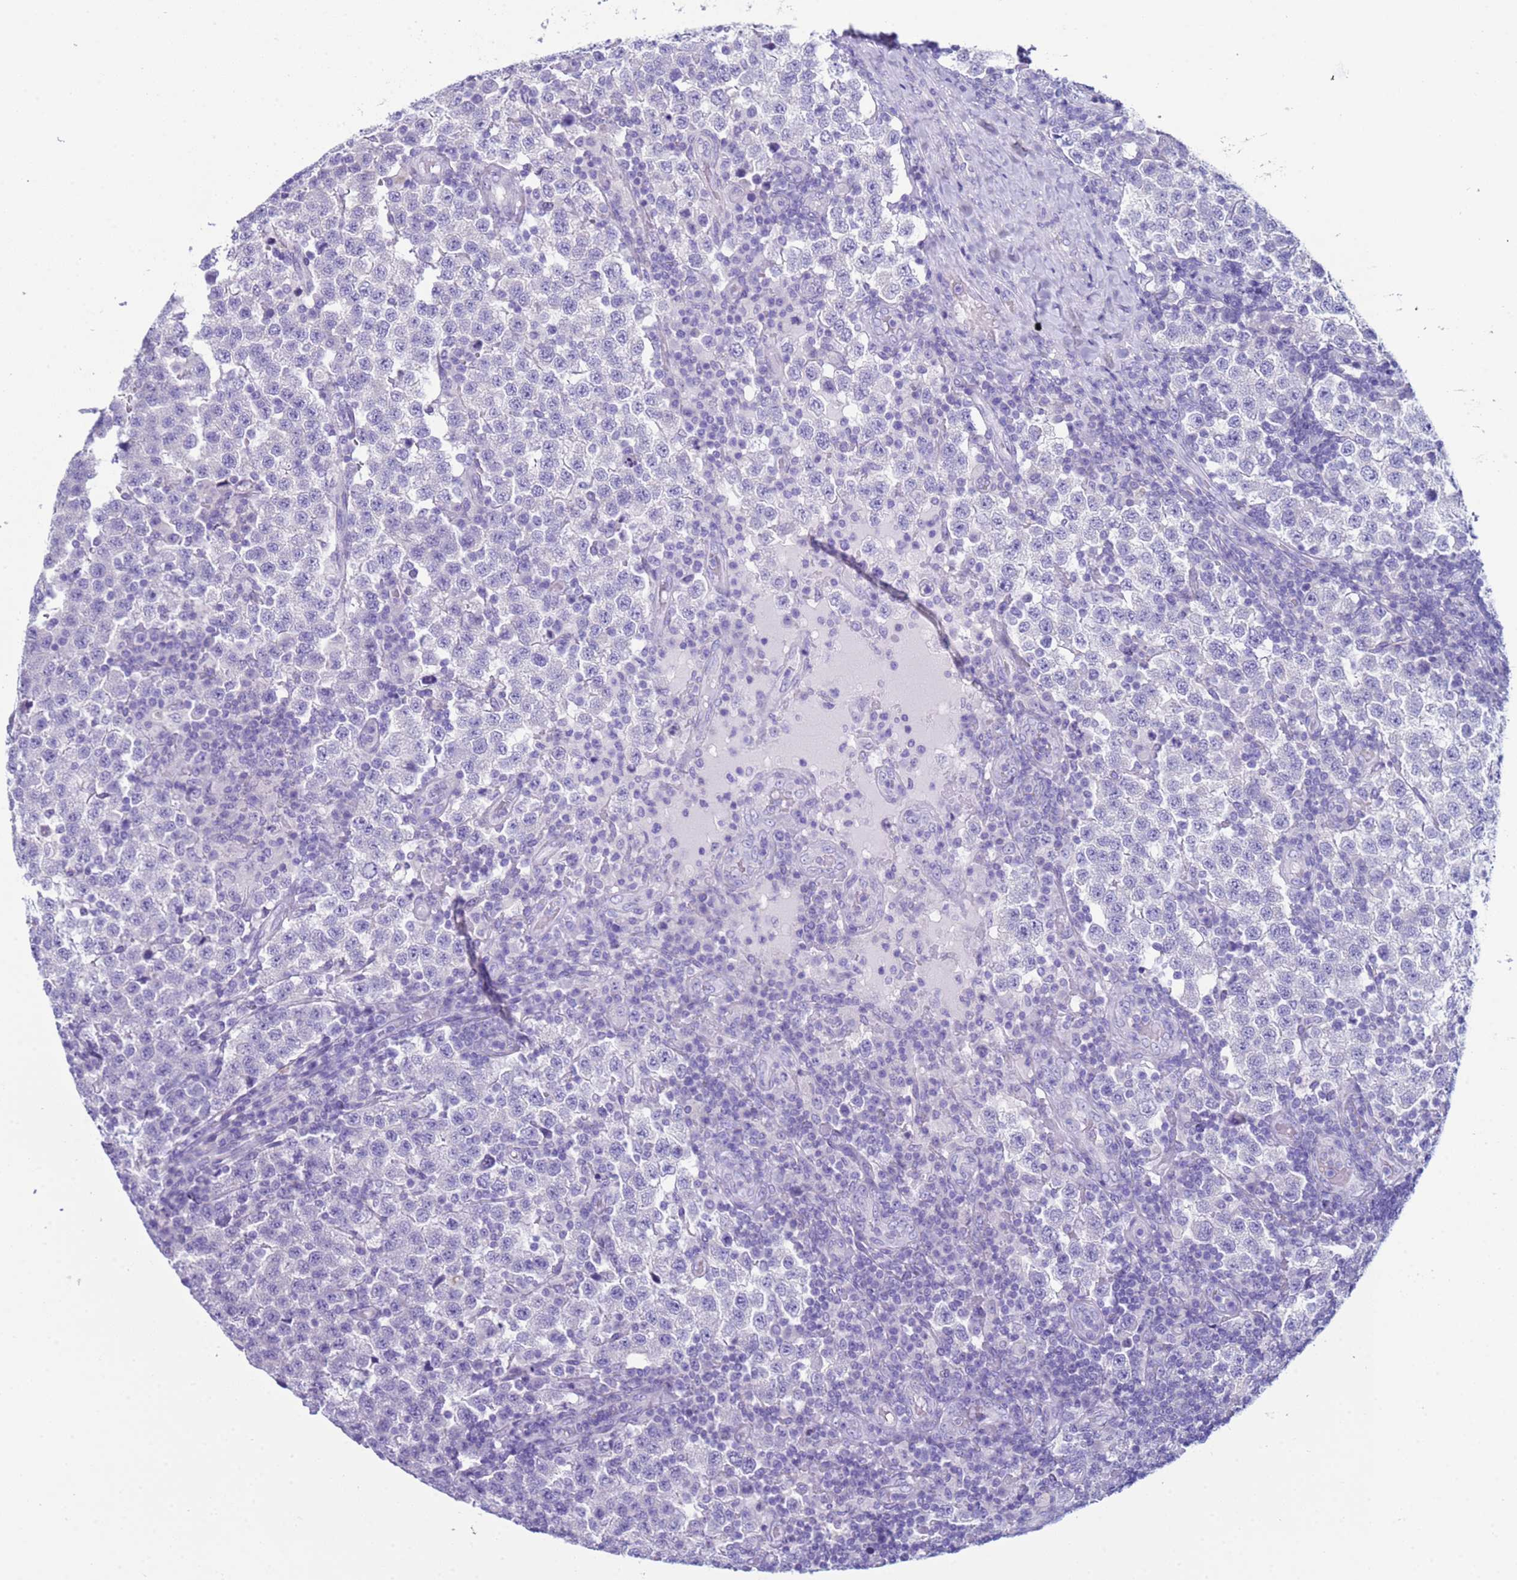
{"staining": {"intensity": "negative", "quantity": "none", "location": "none"}, "tissue": "testis cancer", "cell_type": "Tumor cells", "image_type": "cancer", "snomed": [{"axis": "morphology", "description": "Seminoma, NOS"}, {"axis": "topography", "description": "Testis"}], "caption": "Protein analysis of testis cancer (seminoma) demonstrates no significant expression in tumor cells.", "gene": "CST4", "patient": {"sex": "male", "age": 34}}